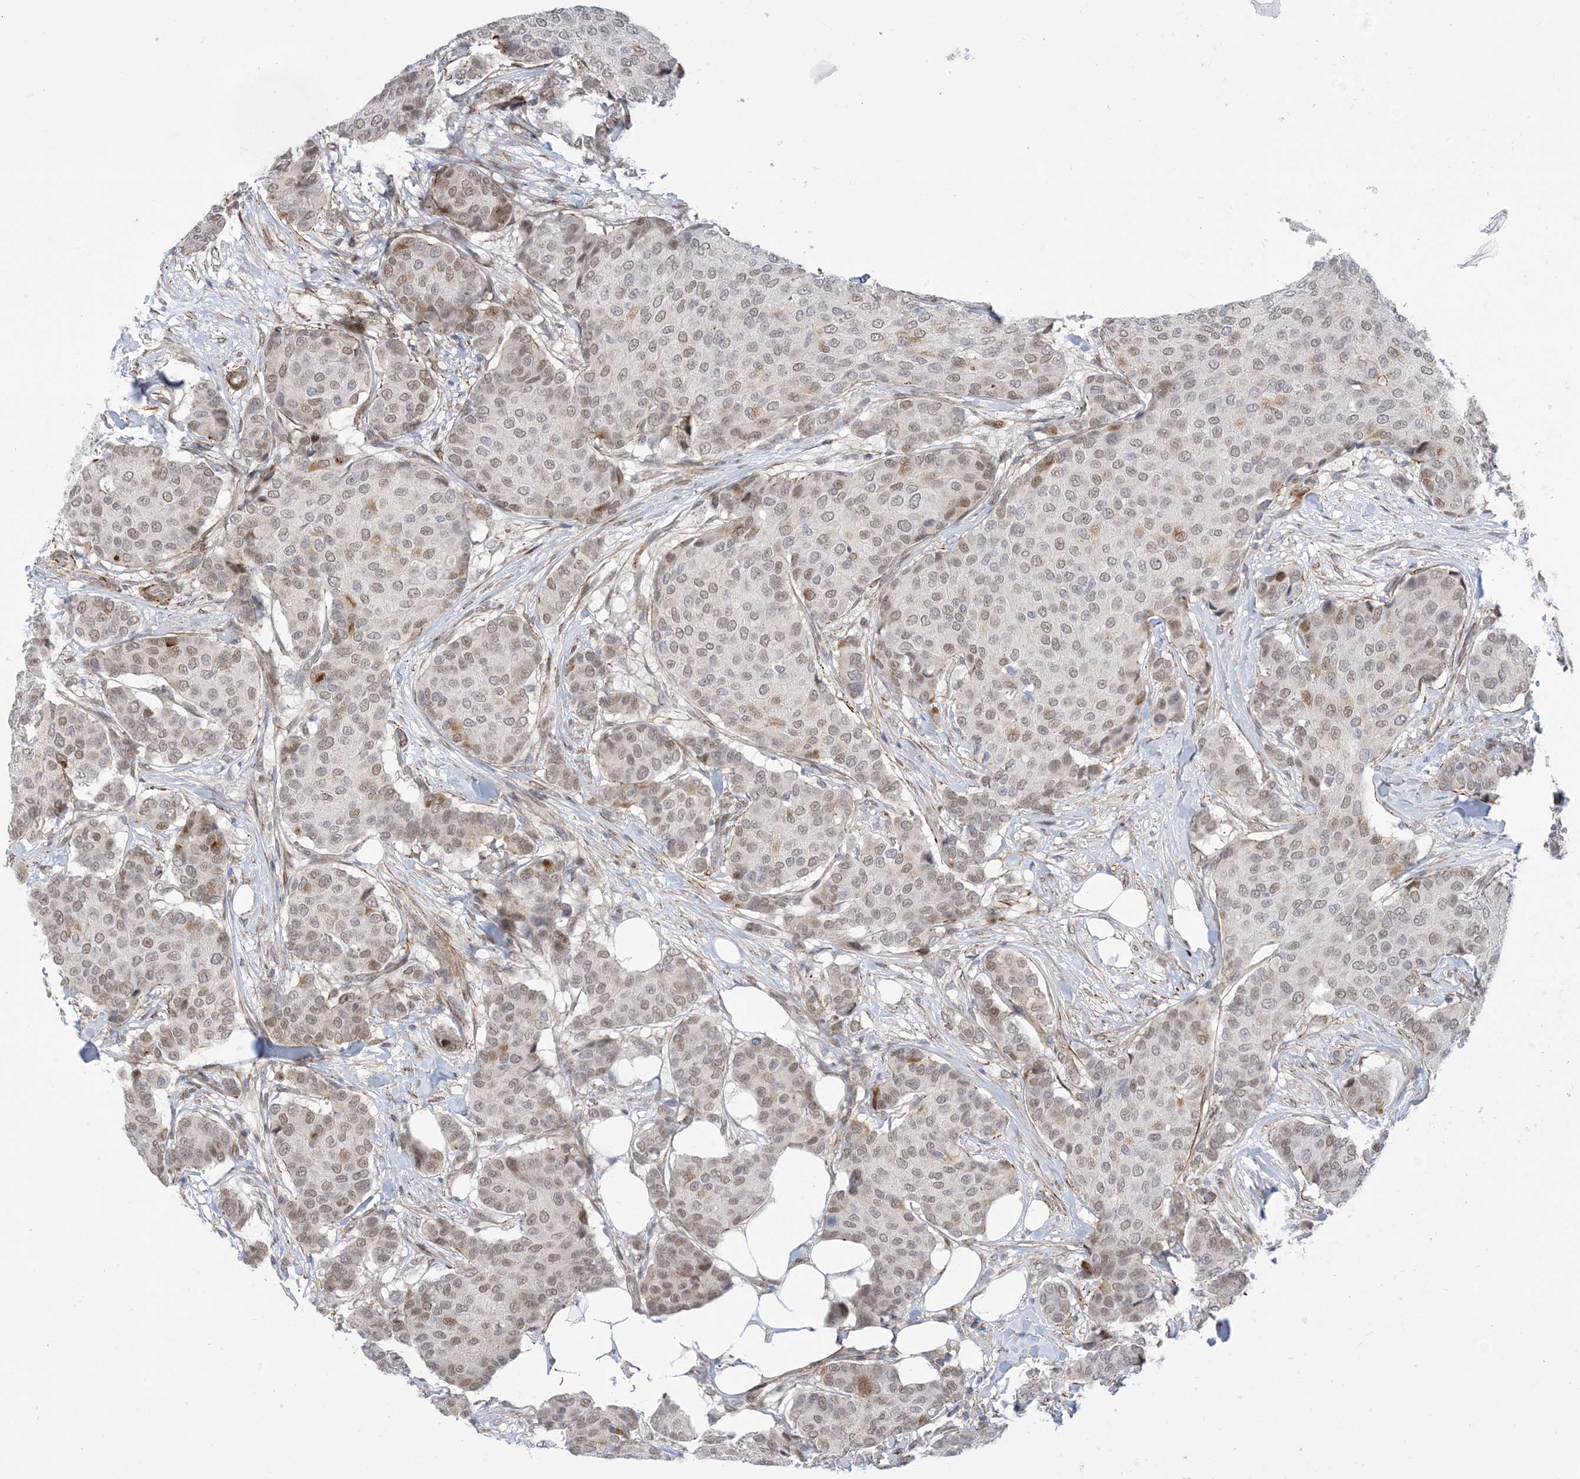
{"staining": {"intensity": "weak", "quantity": ">75%", "location": "nuclear"}, "tissue": "breast cancer", "cell_type": "Tumor cells", "image_type": "cancer", "snomed": [{"axis": "morphology", "description": "Duct carcinoma"}, {"axis": "topography", "description": "Breast"}], "caption": "Breast cancer stained with IHC exhibits weak nuclear staining in approximately >75% of tumor cells.", "gene": "ZNF8", "patient": {"sex": "female", "age": 75}}